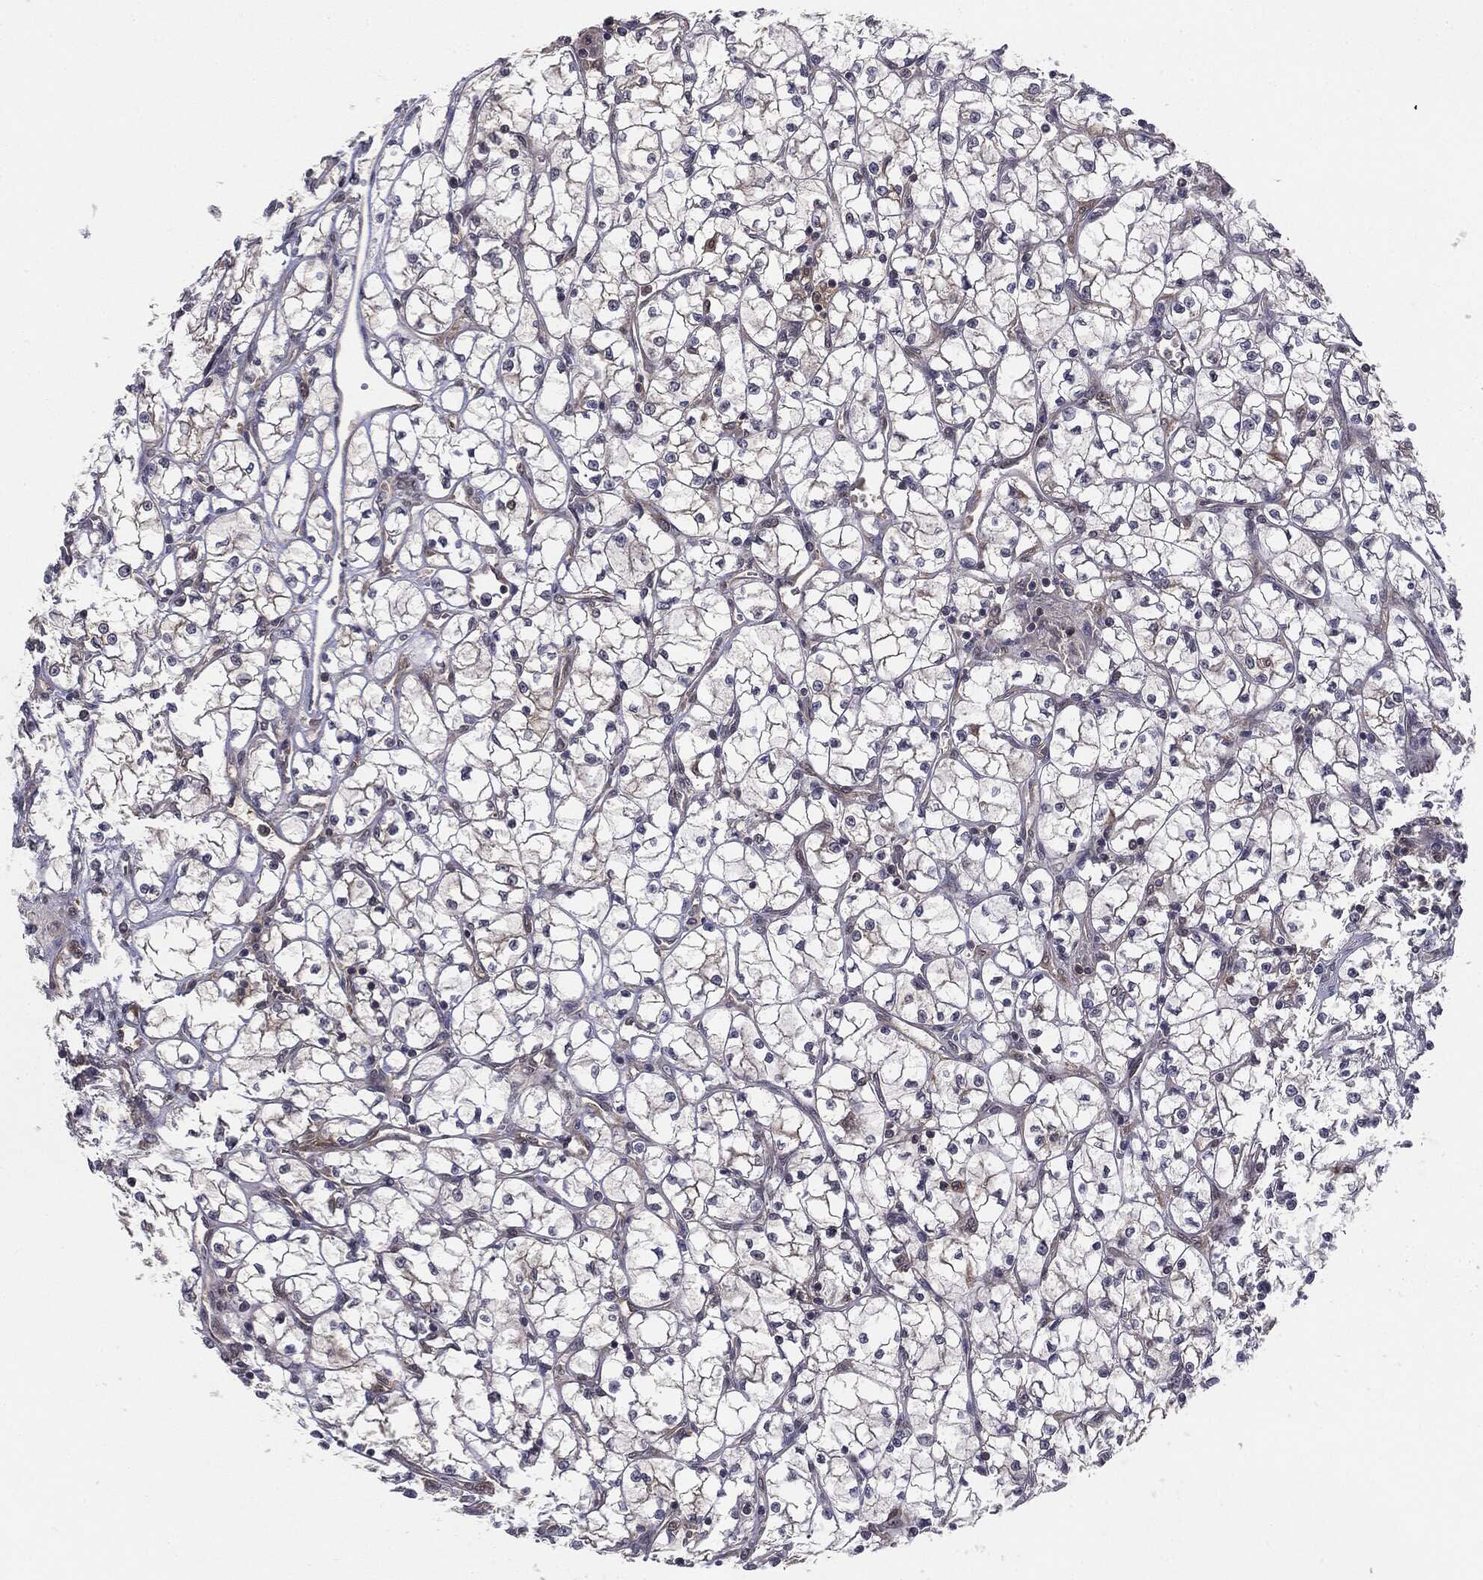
{"staining": {"intensity": "negative", "quantity": "none", "location": "none"}, "tissue": "renal cancer", "cell_type": "Tumor cells", "image_type": "cancer", "snomed": [{"axis": "morphology", "description": "Adenocarcinoma, NOS"}, {"axis": "topography", "description": "Kidney"}], "caption": "Photomicrograph shows no significant protein staining in tumor cells of renal cancer (adenocarcinoma). (DAB immunohistochemistry (IHC) with hematoxylin counter stain).", "gene": "KRT7", "patient": {"sex": "female", "age": 64}}